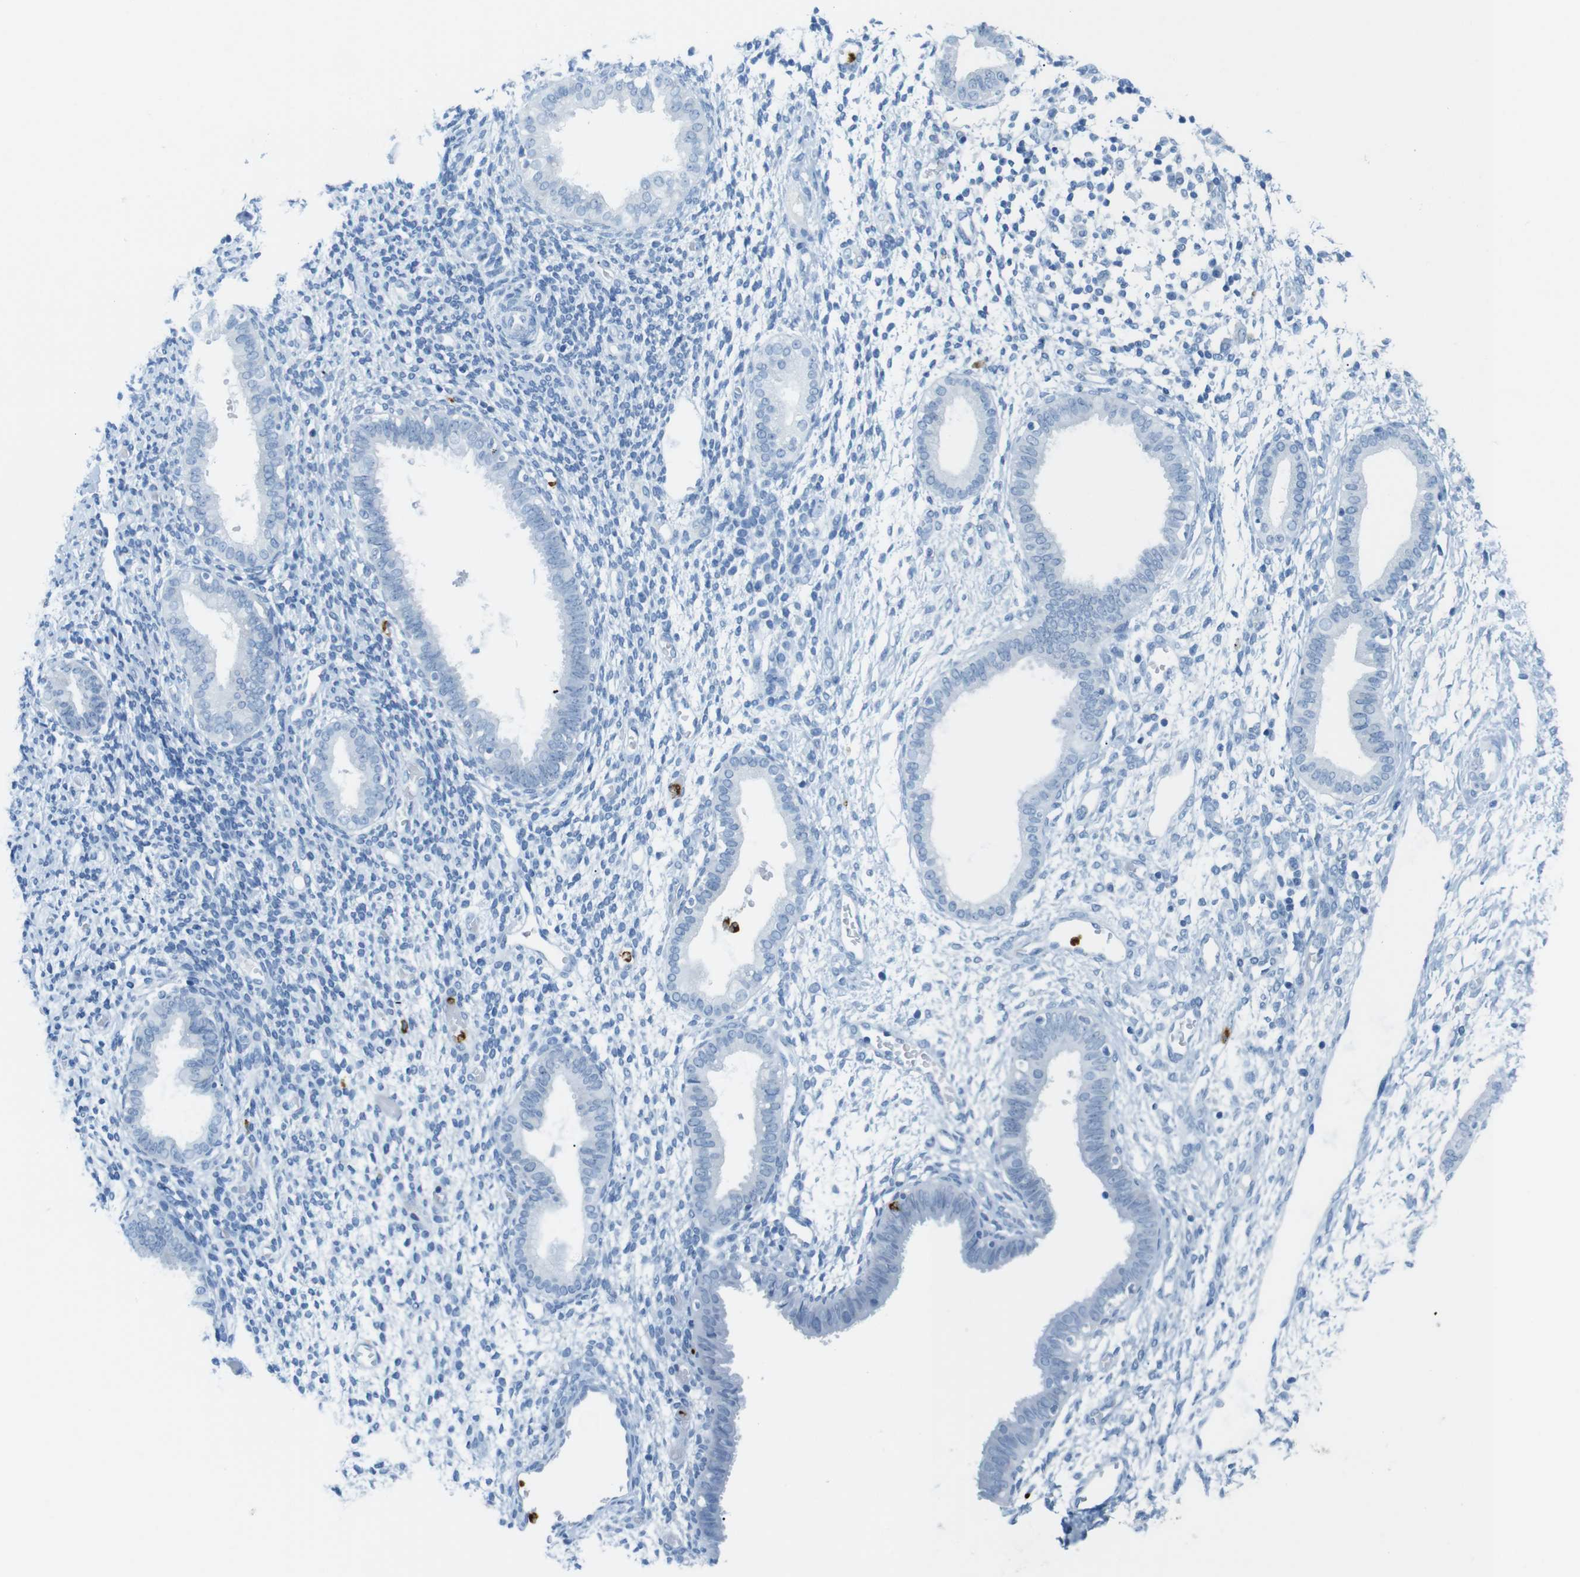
{"staining": {"intensity": "negative", "quantity": "none", "location": "none"}, "tissue": "endometrium", "cell_type": "Cells in endometrial stroma", "image_type": "normal", "snomed": [{"axis": "morphology", "description": "Normal tissue, NOS"}, {"axis": "topography", "description": "Endometrium"}], "caption": "There is no significant expression in cells in endometrial stroma of endometrium. (DAB immunohistochemistry (IHC) visualized using brightfield microscopy, high magnification).", "gene": "MCEMP1", "patient": {"sex": "female", "age": 61}}